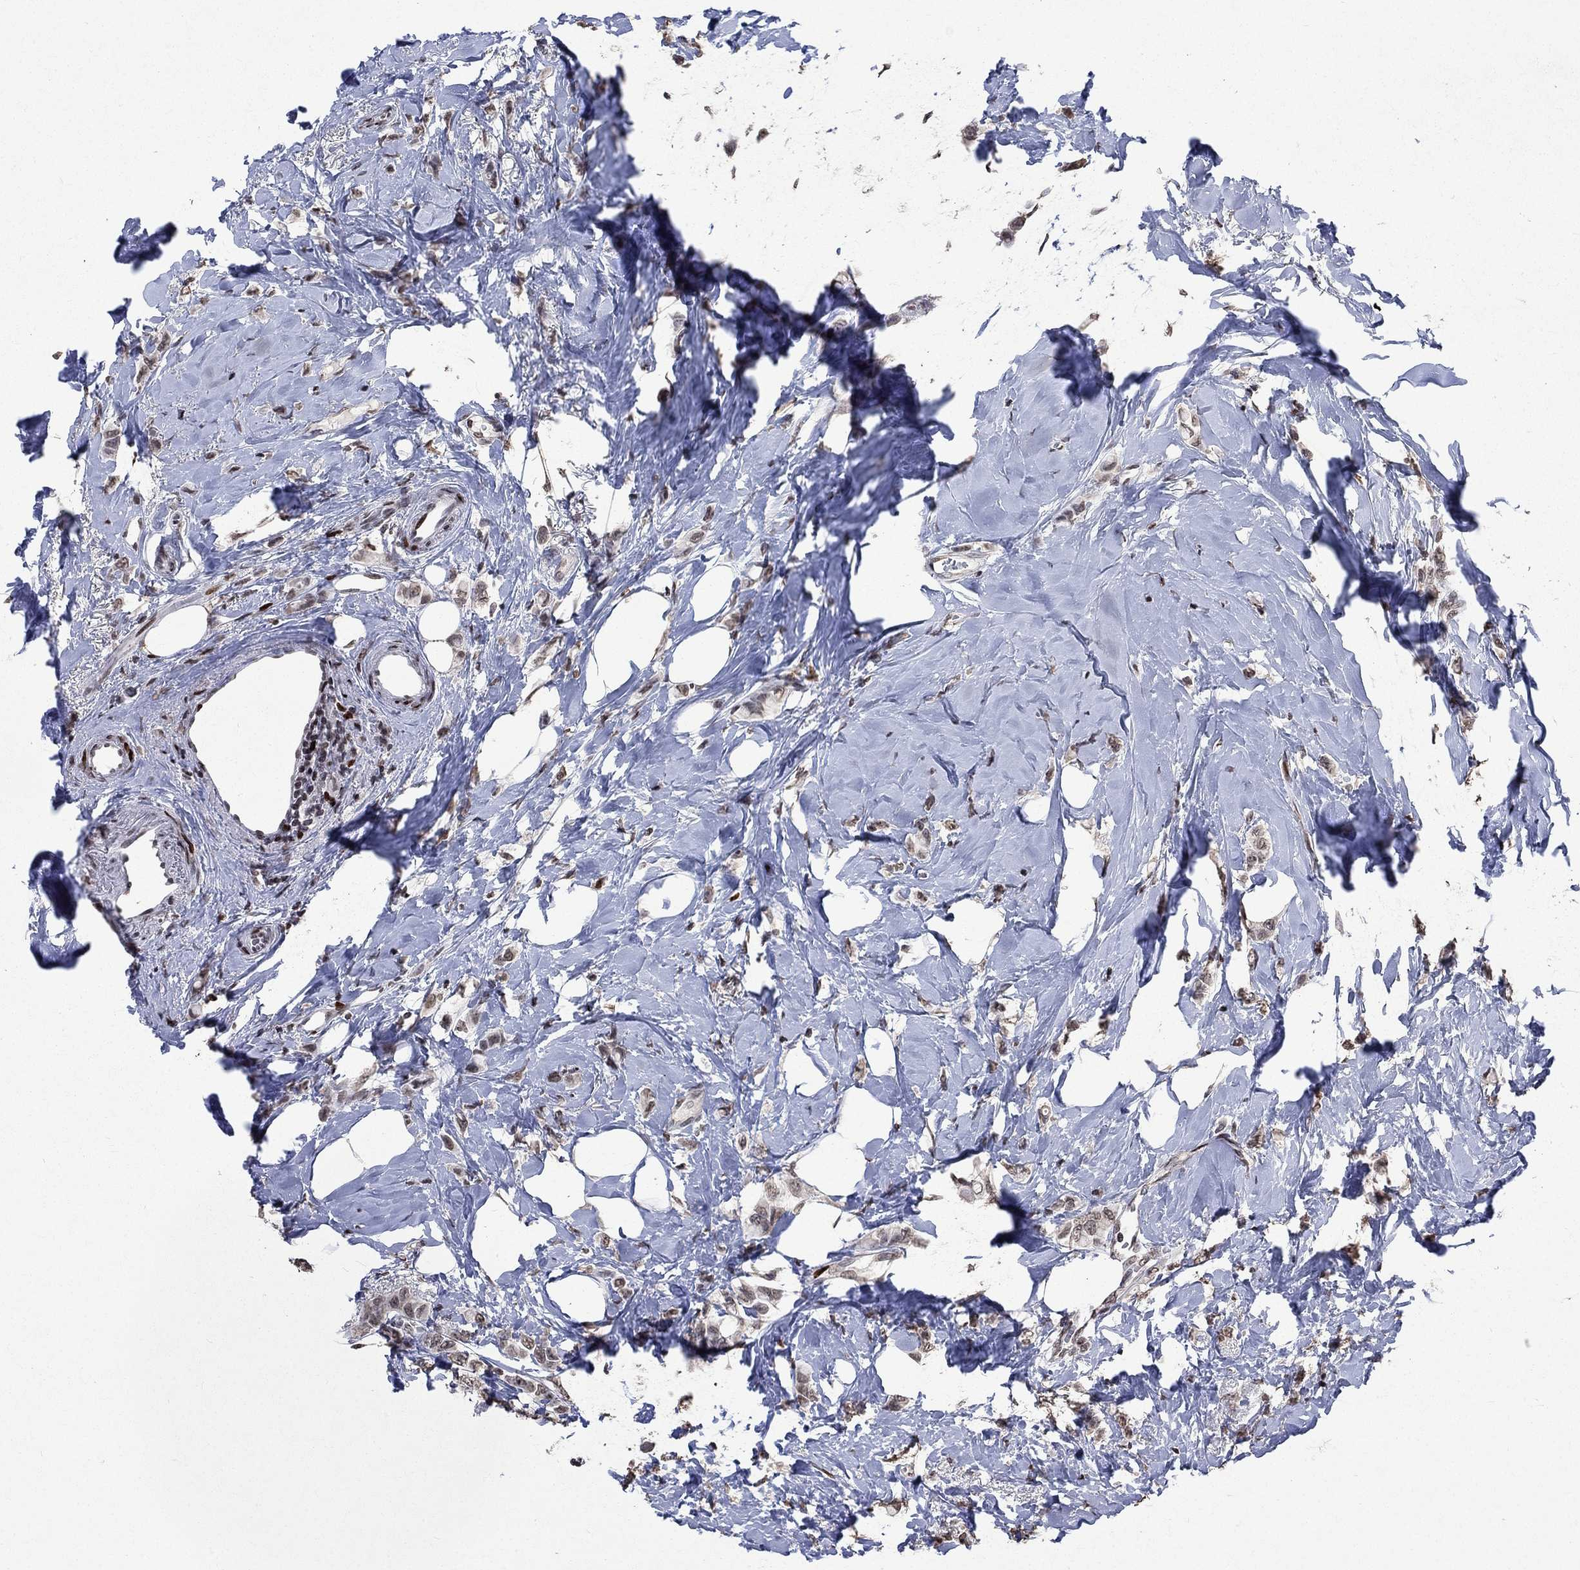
{"staining": {"intensity": "moderate", "quantity": "<25%", "location": "nuclear"}, "tissue": "breast cancer", "cell_type": "Tumor cells", "image_type": "cancer", "snomed": [{"axis": "morphology", "description": "Lobular carcinoma"}, {"axis": "topography", "description": "Breast"}], "caption": "A micrograph of lobular carcinoma (breast) stained for a protein demonstrates moderate nuclear brown staining in tumor cells. The staining is performed using DAB brown chromogen to label protein expression. The nuclei are counter-stained blue using hematoxylin.", "gene": "SRSF3", "patient": {"sex": "female", "age": 66}}